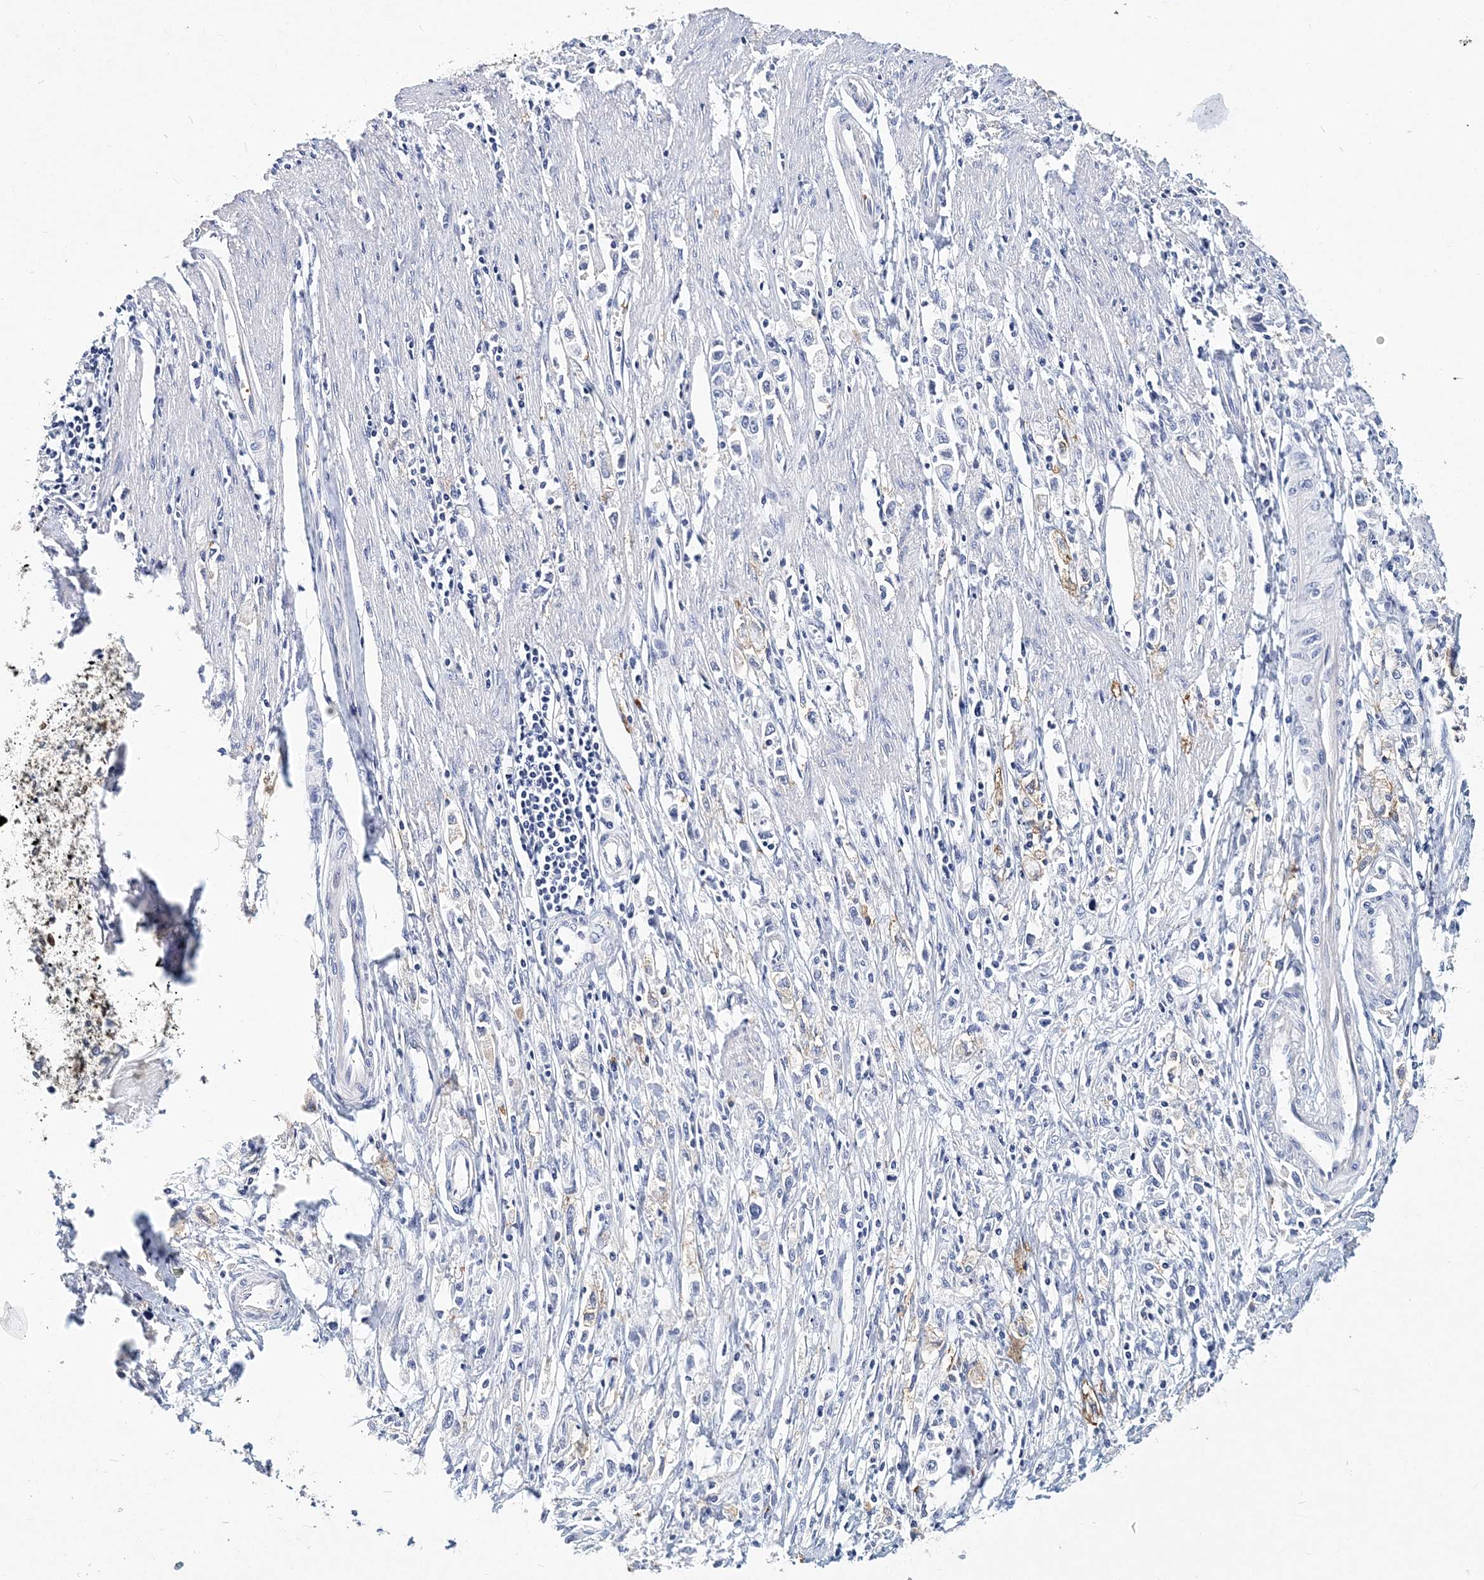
{"staining": {"intensity": "negative", "quantity": "none", "location": "none"}, "tissue": "stomach cancer", "cell_type": "Tumor cells", "image_type": "cancer", "snomed": [{"axis": "morphology", "description": "Adenocarcinoma, NOS"}, {"axis": "topography", "description": "Stomach"}], "caption": "An image of human stomach cancer (adenocarcinoma) is negative for staining in tumor cells. (DAB (3,3'-diaminobenzidine) immunohistochemistry with hematoxylin counter stain).", "gene": "ITGA2B", "patient": {"sex": "female", "age": 59}}